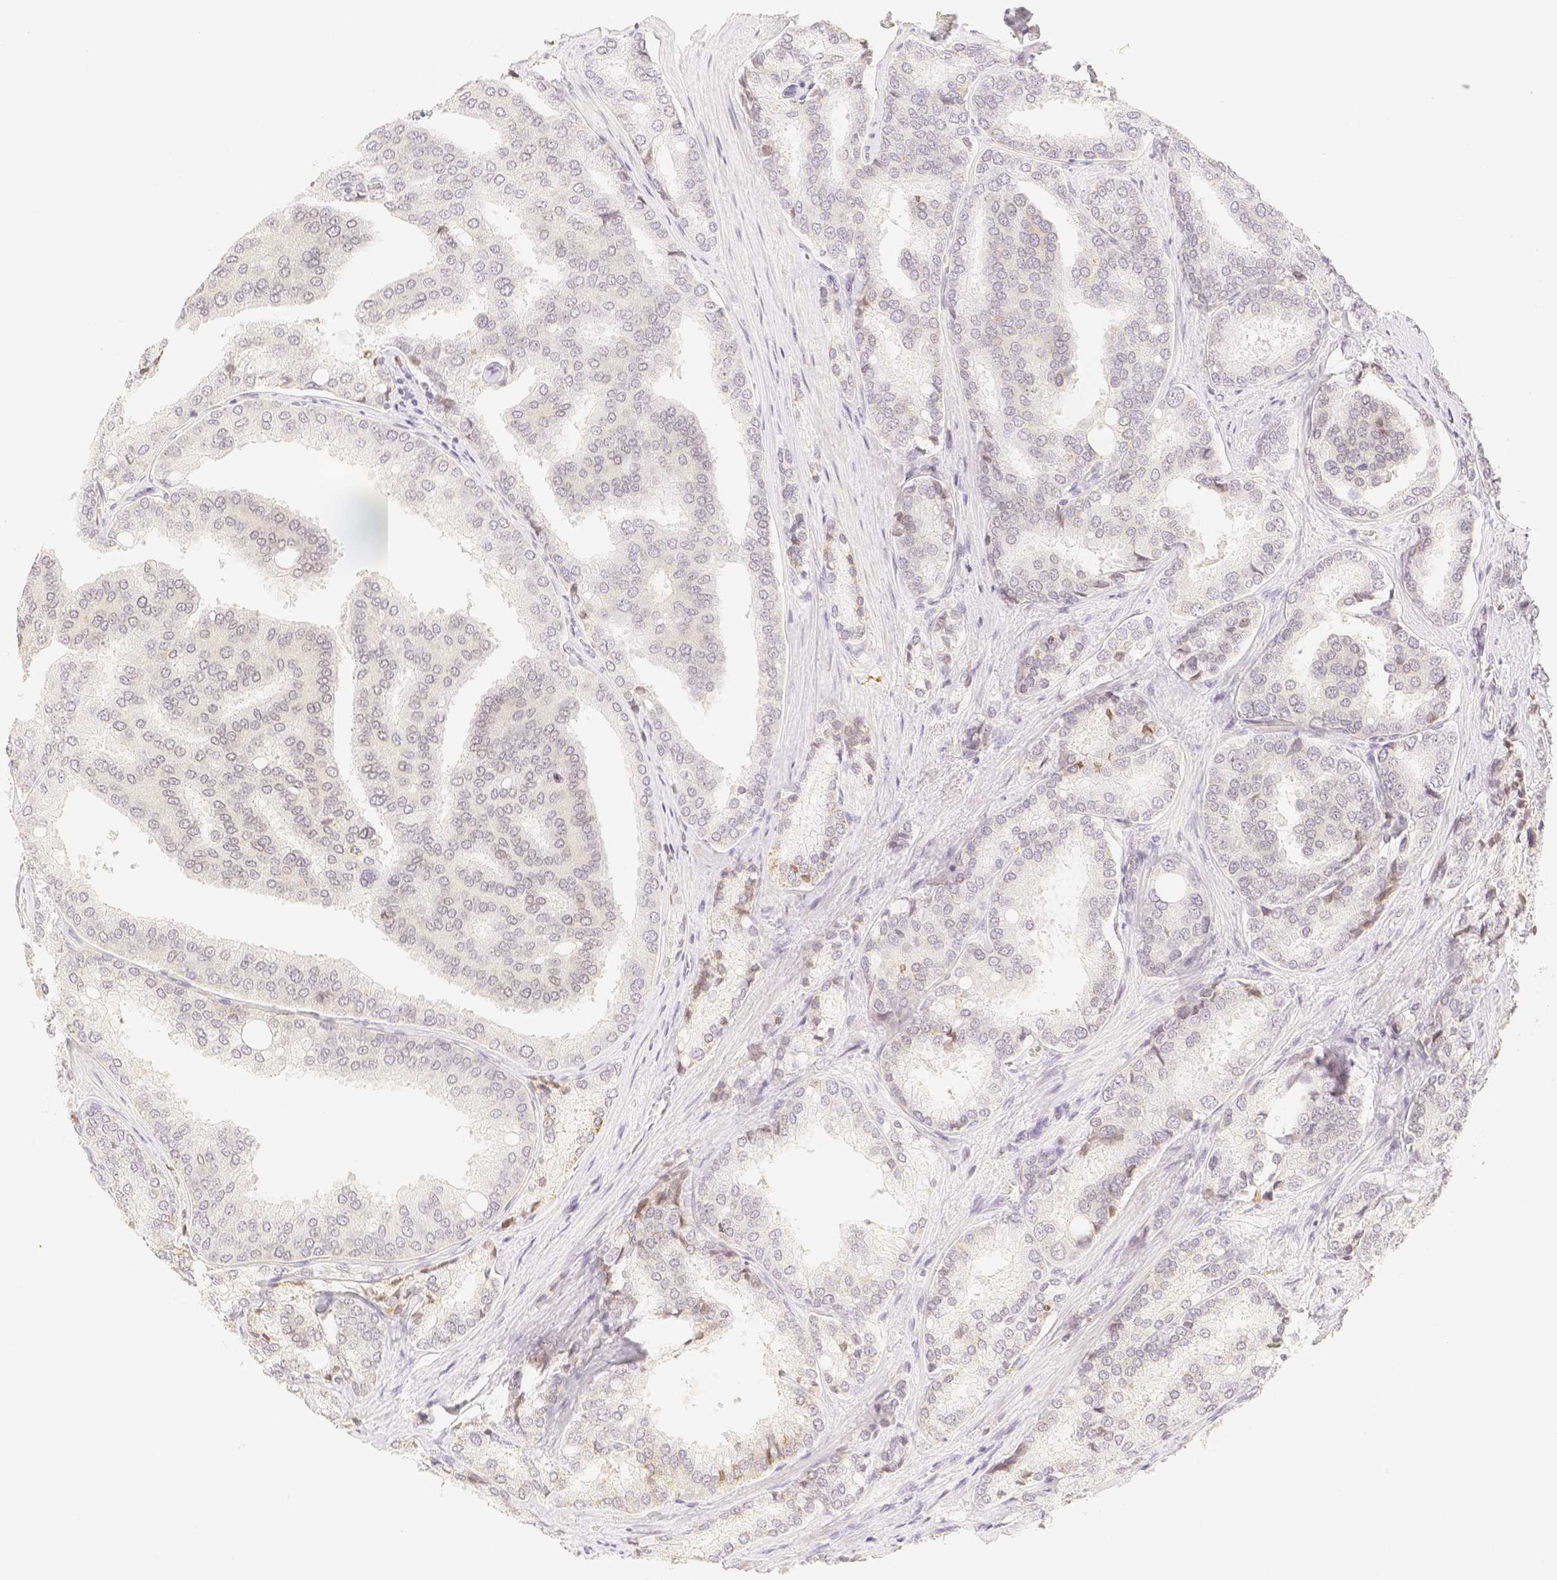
{"staining": {"intensity": "negative", "quantity": "none", "location": "none"}, "tissue": "prostate cancer", "cell_type": "Tumor cells", "image_type": "cancer", "snomed": [{"axis": "morphology", "description": "Adenocarcinoma, High grade"}, {"axis": "topography", "description": "Prostate"}], "caption": "Human prostate high-grade adenocarcinoma stained for a protein using IHC shows no staining in tumor cells.", "gene": "PADI4", "patient": {"sex": "male", "age": 50}}